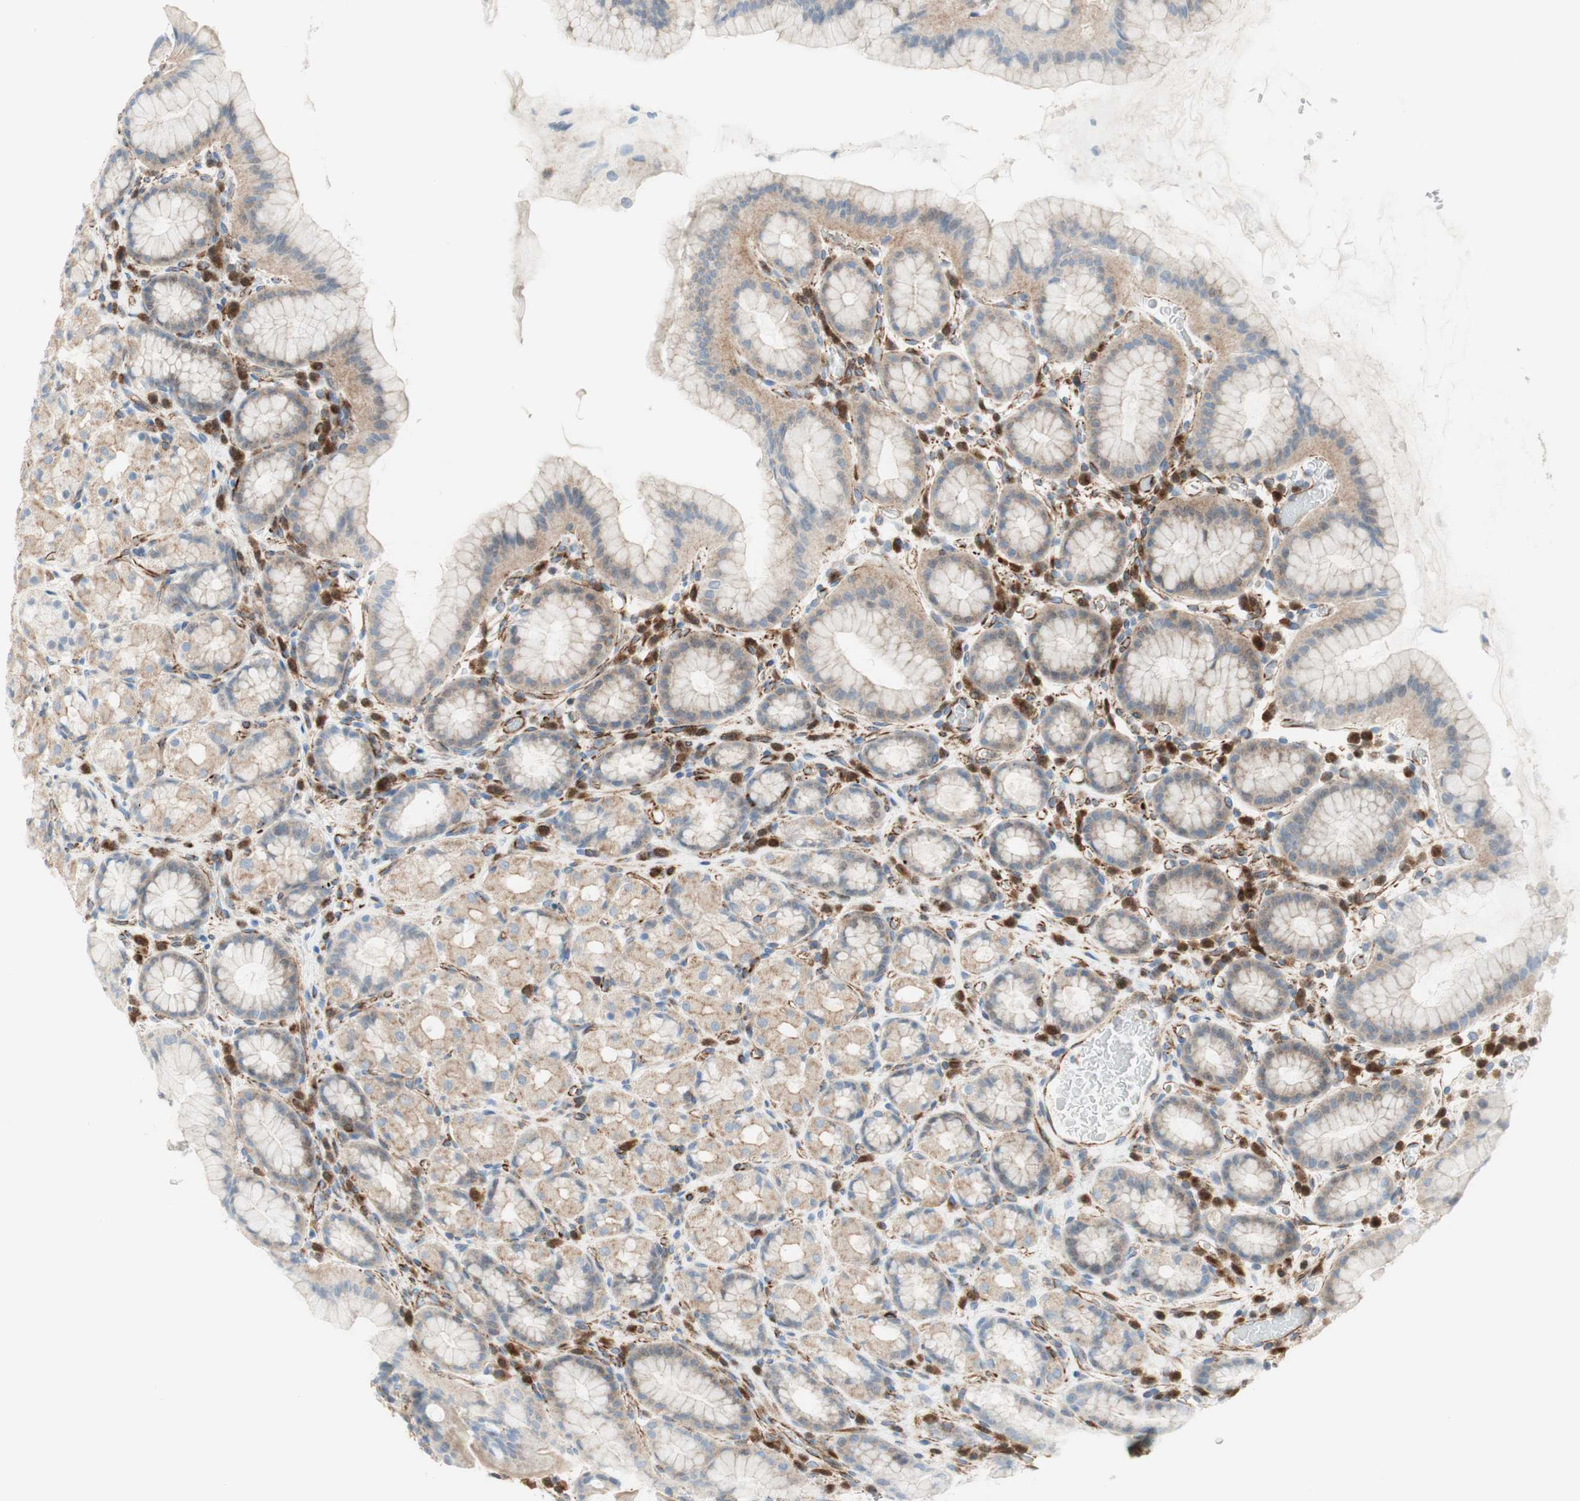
{"staining": {"intensity": "weak", "quantity": ">75%", "location": "cytoplasmic/membranous"}, "tissue": "stomach", "cell_type": "Glandular cells", "image_type": "normal", "snomed": [{"axis": "morphology", "description": "Normal tissue, NOS"}, {"axis": "topography", "description": "Stomach, upper"}], "caption": "A brown stain shows weak cytoplasmic/membranous positivity of a protein in glandular cells of unremarkable human stomach. Nuclei are stained in blue.", "gene": "POU2AF1", "patient": {"sex": "male", "age": 68}}